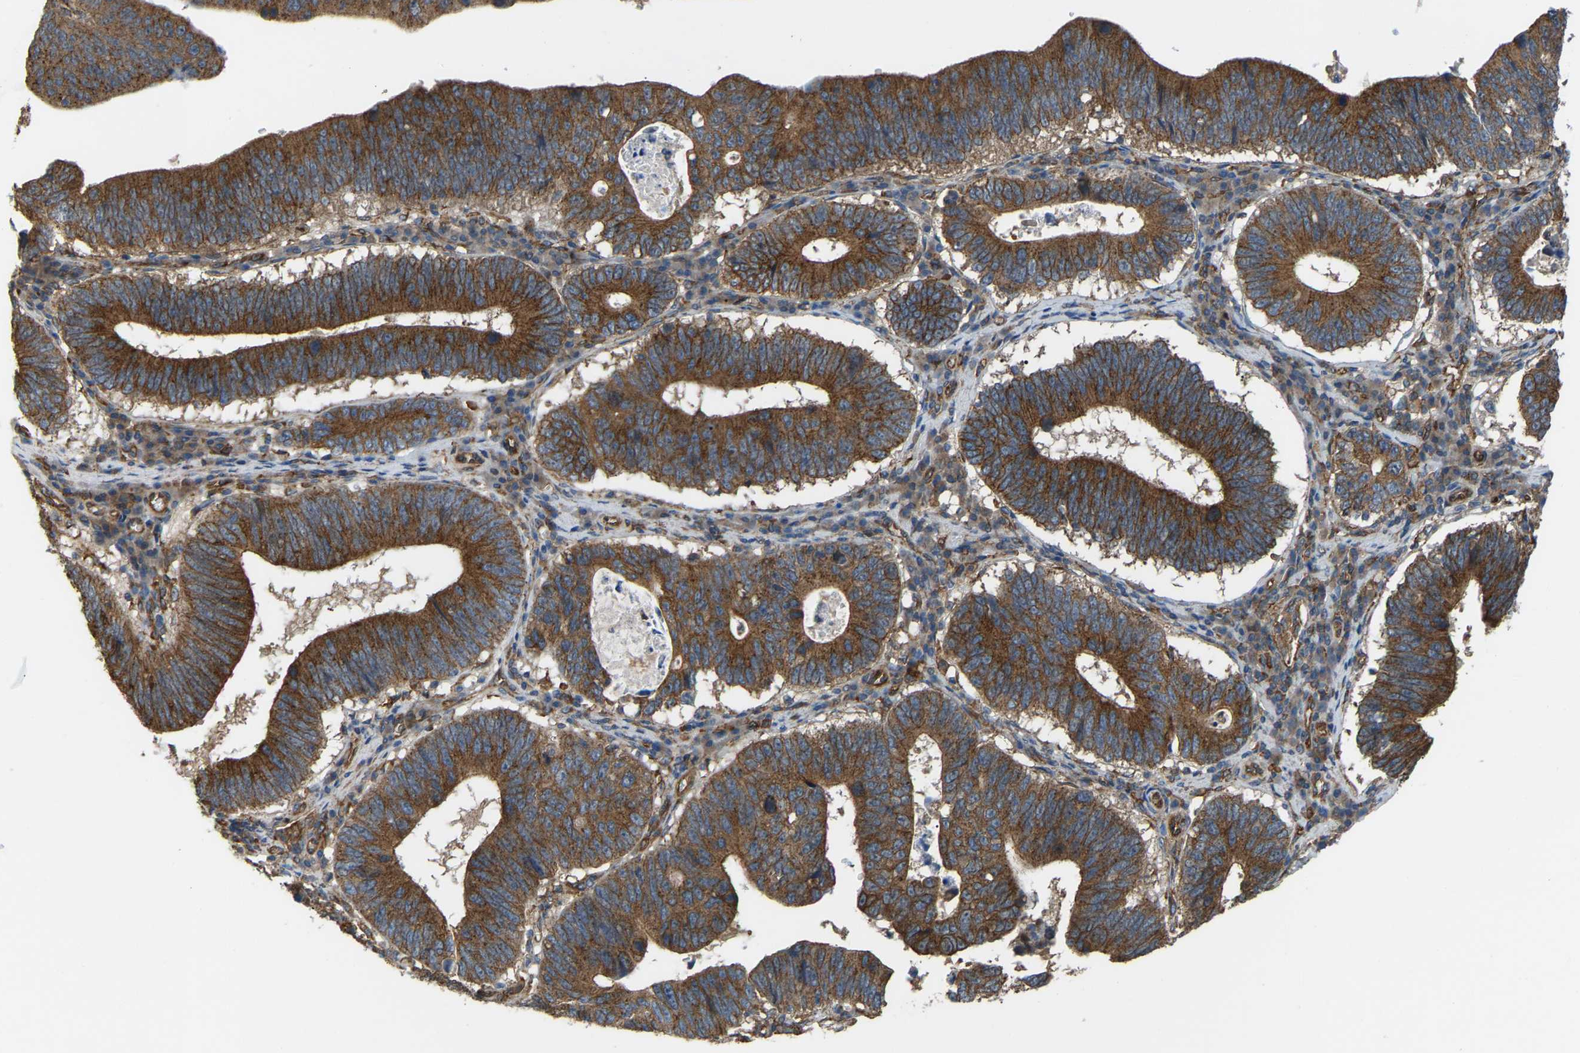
{"staining": {"intensity": "strong", "quantity": ">75%", "location": "cytoplasmic/membranous"}, "tissue": "stomach cancer", "cell_type": "Tumor cells", "image_type": "cancer", "snomed": [{"axis": "morphology", "description": "Adenocarcinoma, NOS"}, {"axis": "topography", "description": "Stomach"}], "caption": "This is a photomicrograph of immunohistochemistry (IHC) staining of stomach cancer (adenocarcinoma), which shows strong staining in the cytoplasmic/membranous of tumor cells.", "gene": "PICALM", "patient": {"sex": "male", "age": 59}}